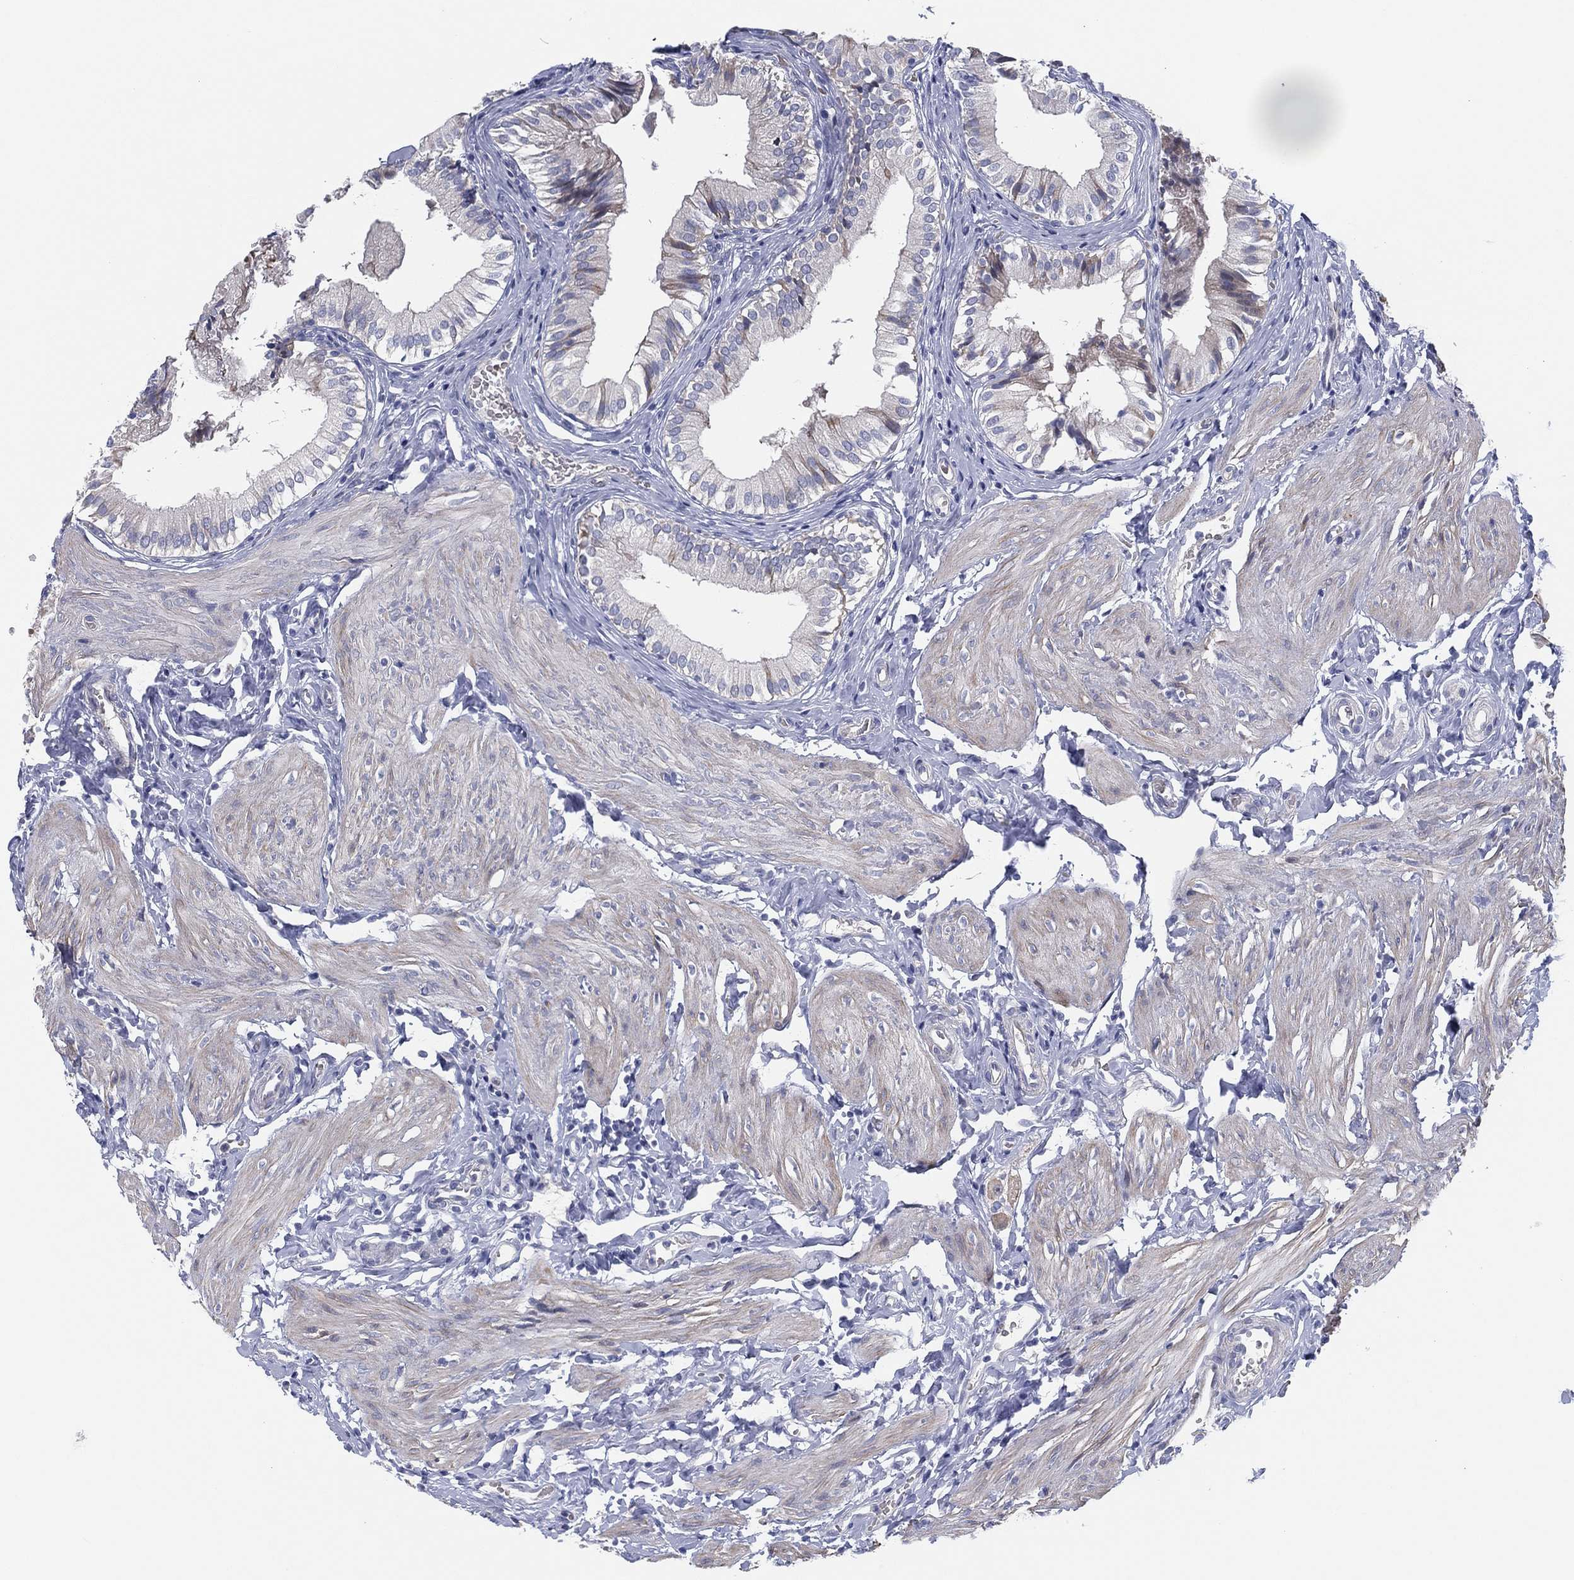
{"staining": {"intensity": "moderate", "quantity": "<25%", "location": "cytoplasmic/membranous"}, "tissue": "gallbladder", "cell_type": "Glandular cells", "image_type": "normal", "snomed": [{"axis": "morphology", "description": "Normal tissue, NOS"}, {"axis": "topography", "description": "Gallbladder"}], "caption": "Glandular cells reveal low levels of moderate cytoplasmic/membranous positivity in about <25% of cells in unremarkable gallbladder. The staining was performed using DAB (3,3'-diaminobenzidine) to visualize the protein expression in brown, while the nuclei were stained in blue with hematoxylin (Magnification: 20x).", "gene": "HEATR4", "patient": {"sex": "female", "age": 47}}